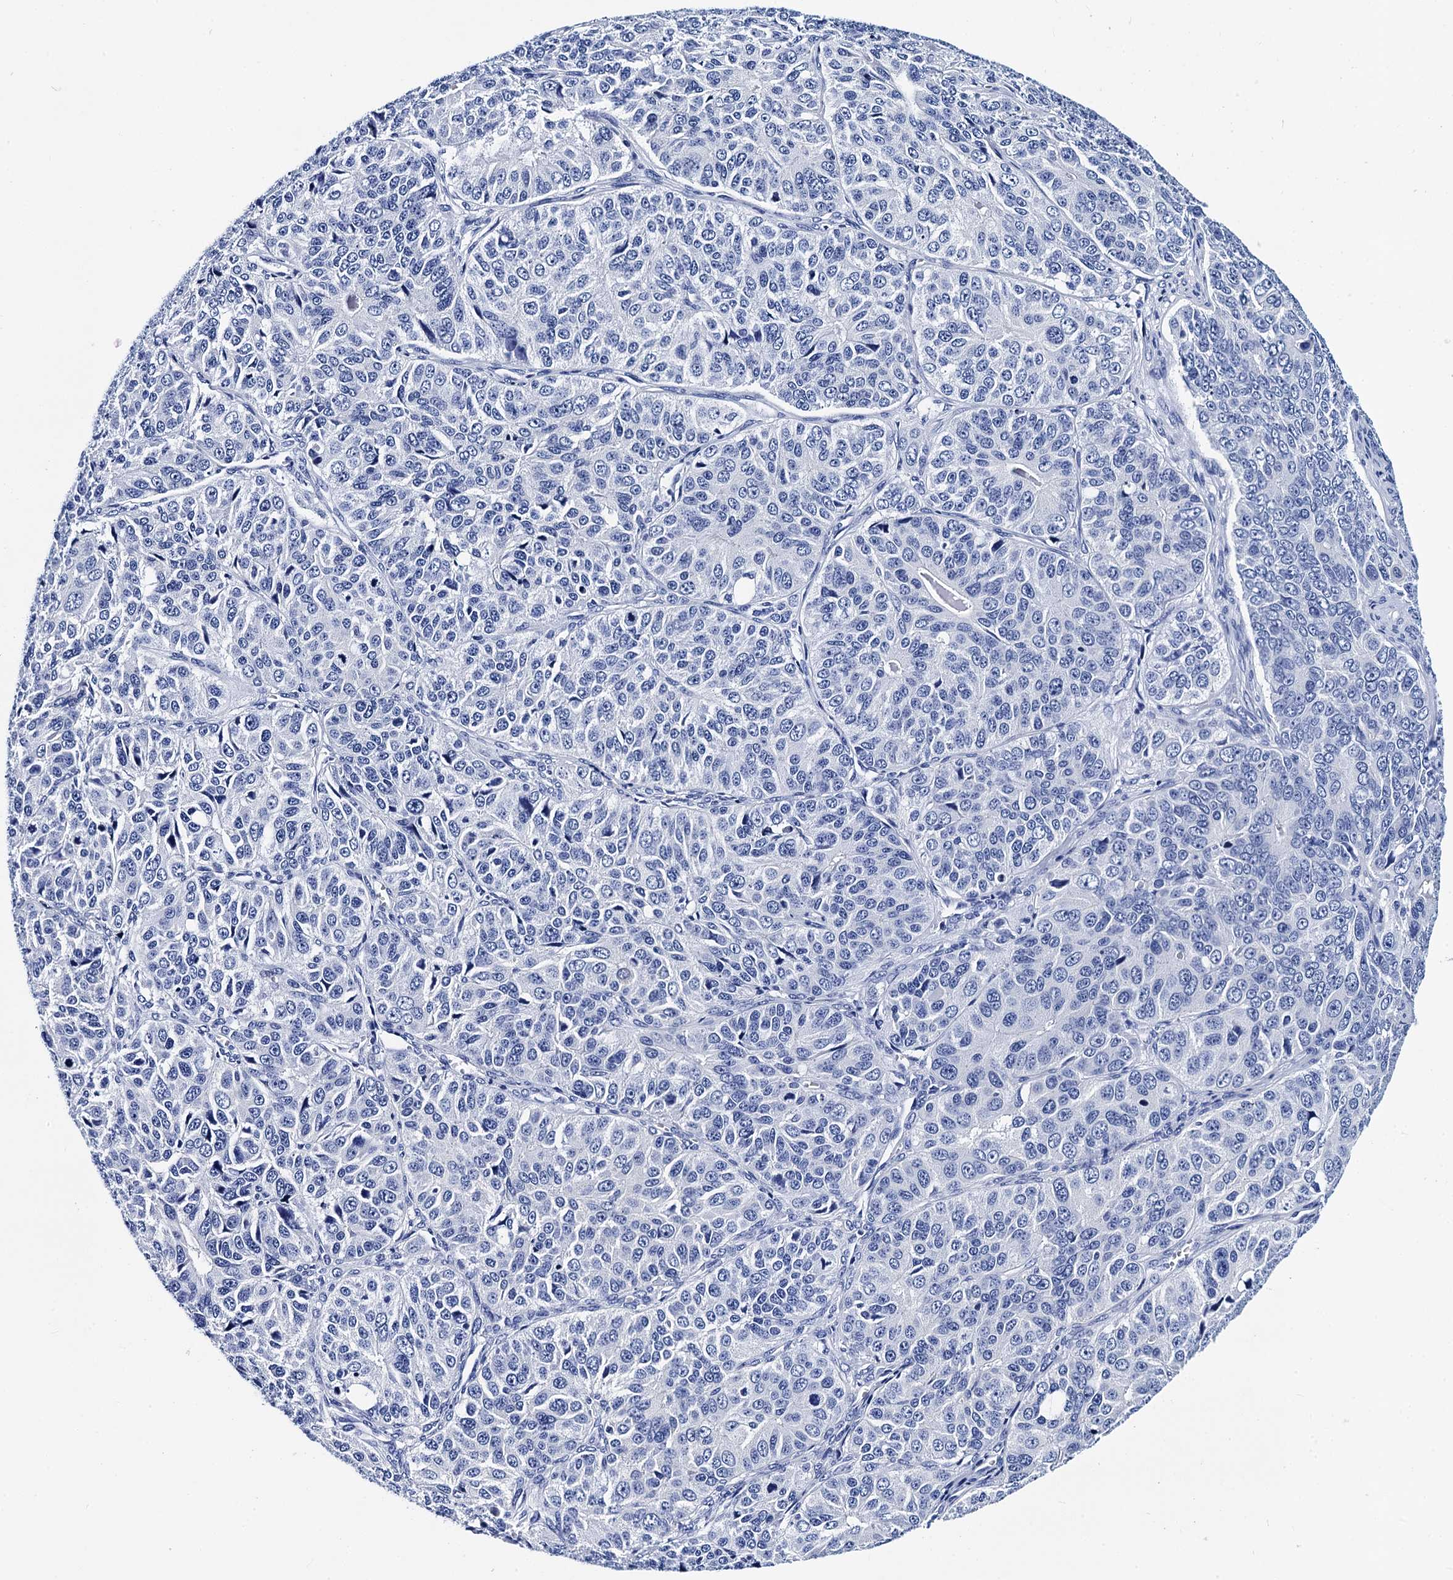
{"staining": {"intensity": "negative", "quantity": "none", "location": "none"}, "tissue": "ovarian cancer", "cell_type": "Tumor cells", "image_type": "cancer", "snomed": [{"axis": "morphology", "description": "Carcinoma, endometroid"}, {"axis": "topography", "description": "Ovary"}], "caption": "An image of human ovarian endometroid carcinoma is negative for staining in tumor cells.", "gene": "MYBPC3", "patient": {"sex": "female", "age": 51}}